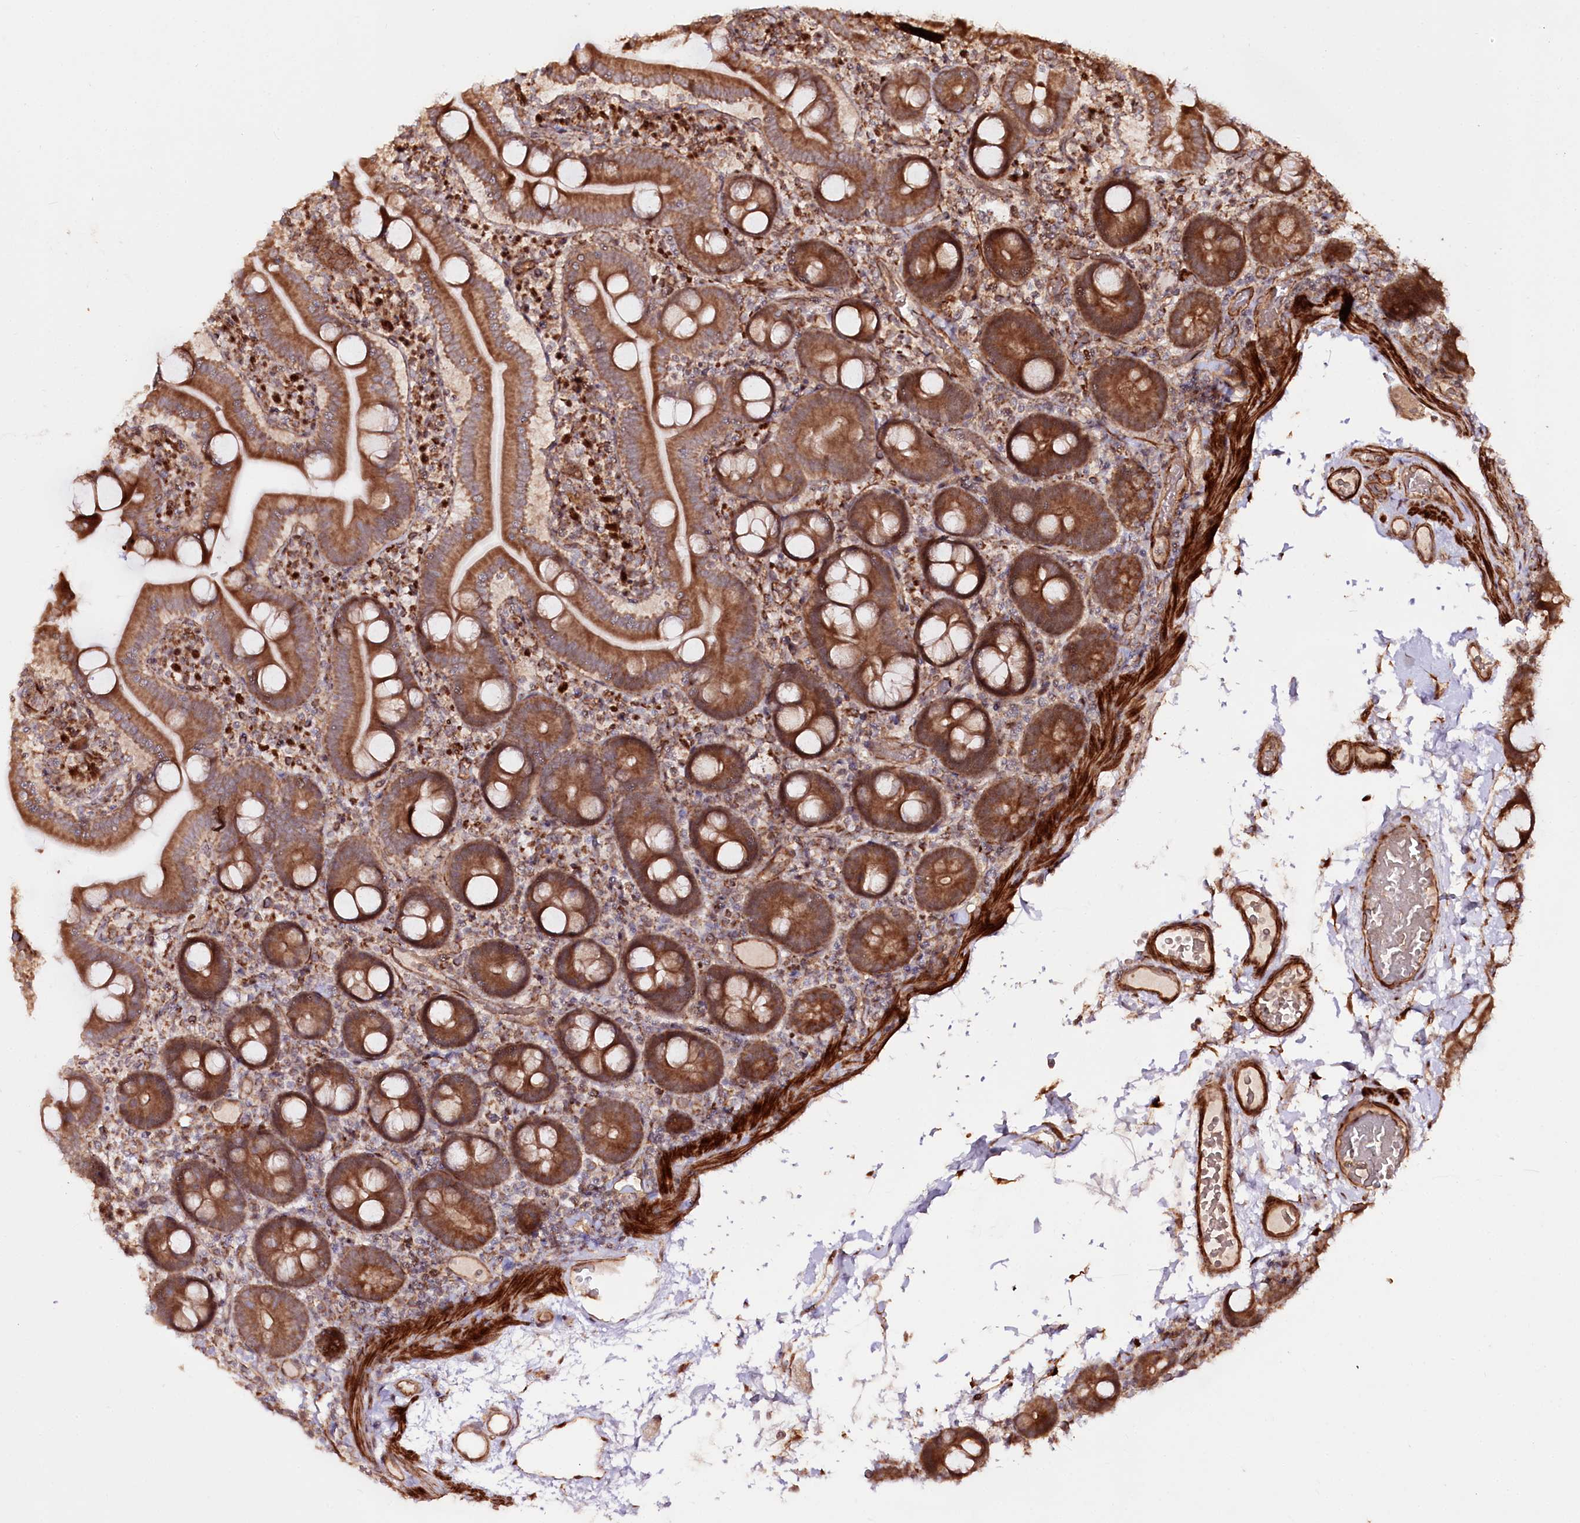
{"staining": {"intensity": "strong", "quantity": ">75%", "location": "cytoplasmic/membranous"}, "tissue": "duodenum", "cell_type": "Glandular cells", "image_type": "normal", "snomed": [{"axis": "morphology", "description": "Normal tissue, NOS"}, {"axis": "topography", "description": "Duodenum"}], "caption": "Protein staining of normal duodenum reveals strong cytoplasmic/membranous positivity in approximately >75% of glandular cells.", "gene": "REXO2", "patient": {"sex": "male", "age": 55}}